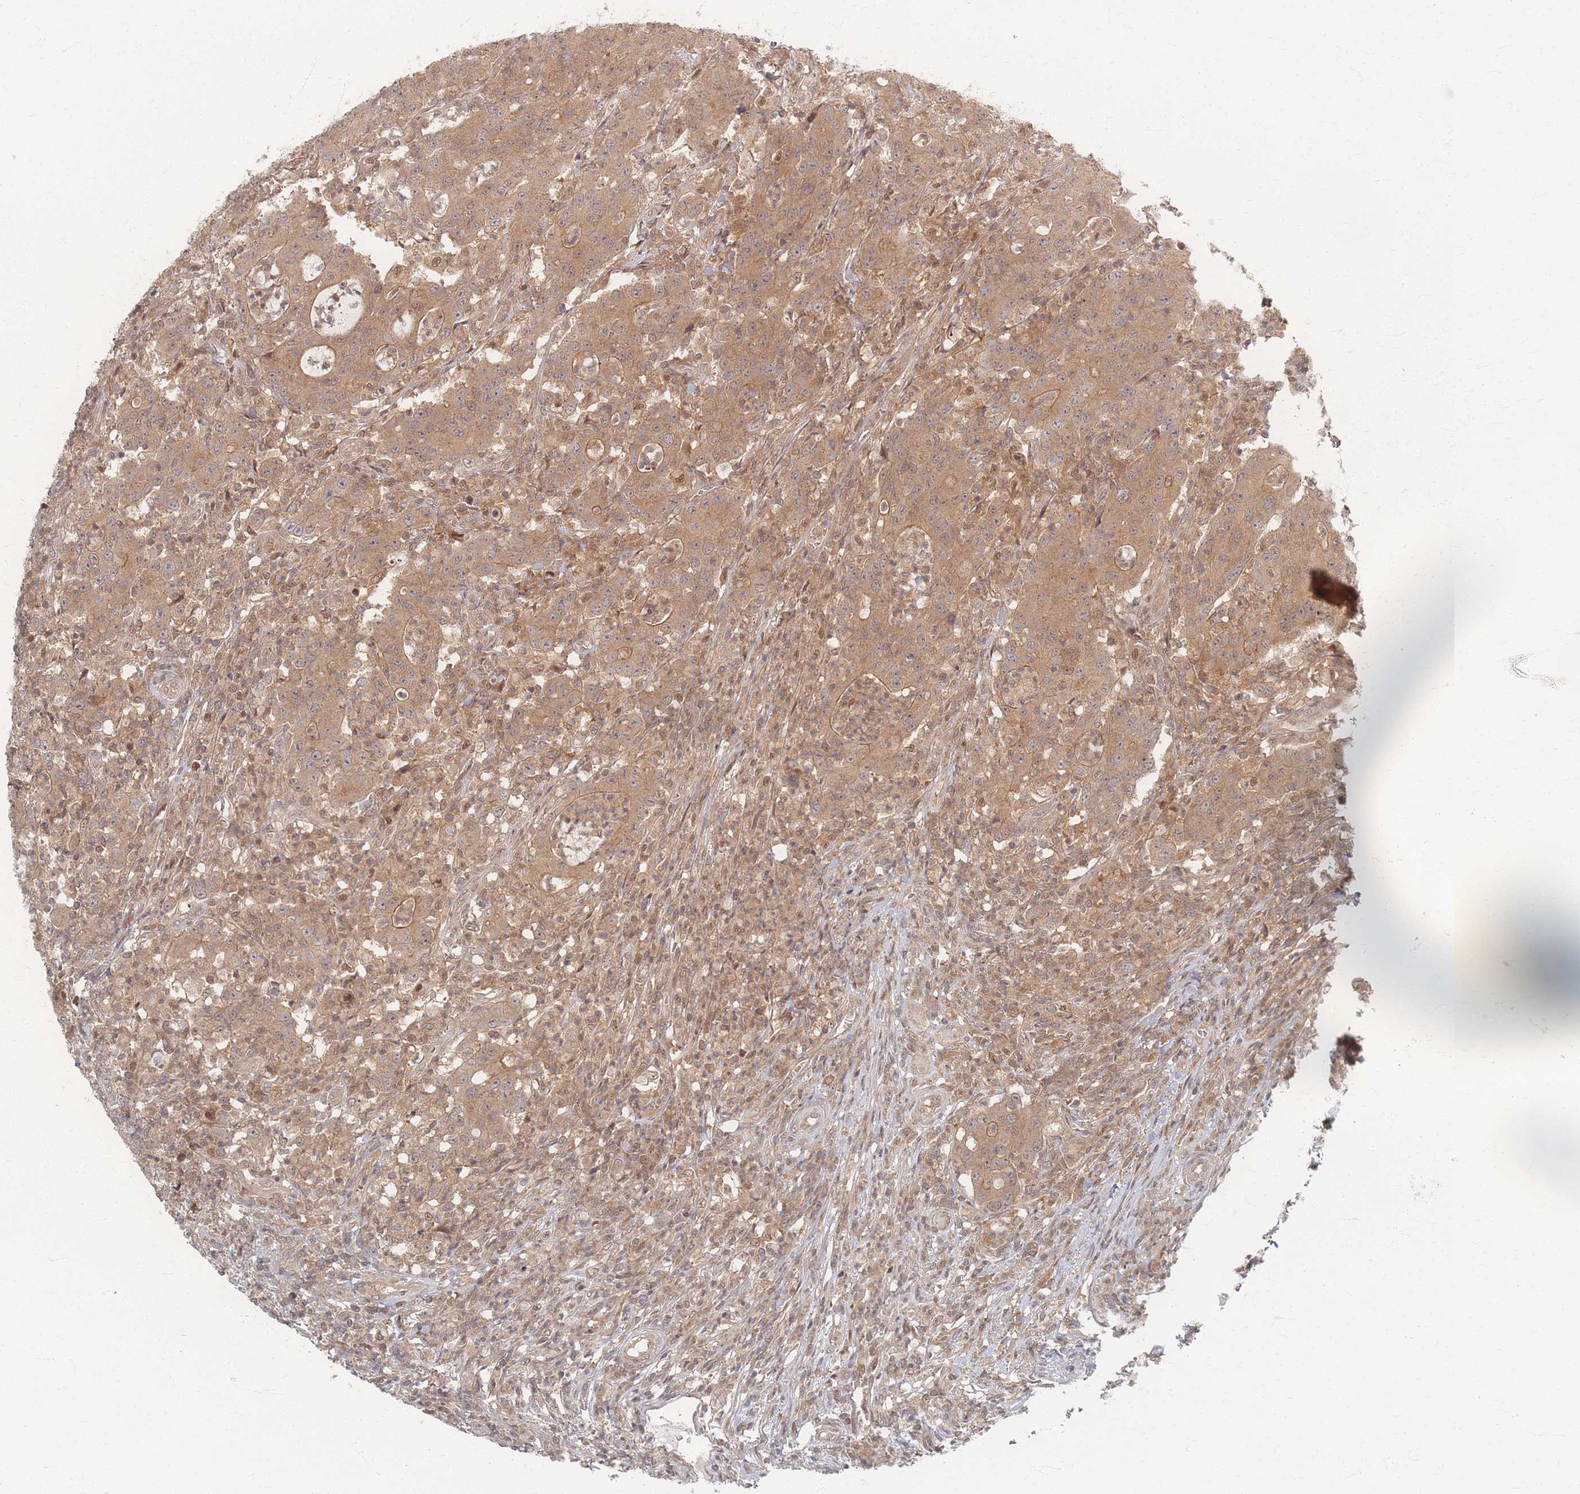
{"staining": {"intensity": "moderate", "quantity": ">75%", "location": "cytoplasmic/membranous"}, "tissue": "colorectal cancer", "cell_type": "Tumor cells", "image_type": "cancer", "snomed": [{"axis": "morphology", "description": "Adenocarcinoma, NOS"}, {"axis": "topography", "description": "Colon"}], "caption": "Immunohistochemistry (IHC) staining of adenocarcinoma (colorectal), which shows medium levels of moderate cytoplasmic/membranous expression in about >75% of tumor cells indicating moderate cytoplasmic/membranous protein expression. The staining was performed using DAB (brown) for protein detection and nuclei were counterstained in hematoxylin (blue).", "gene": "PSMD9", "patient": {"sex": "male", "age": 83}}